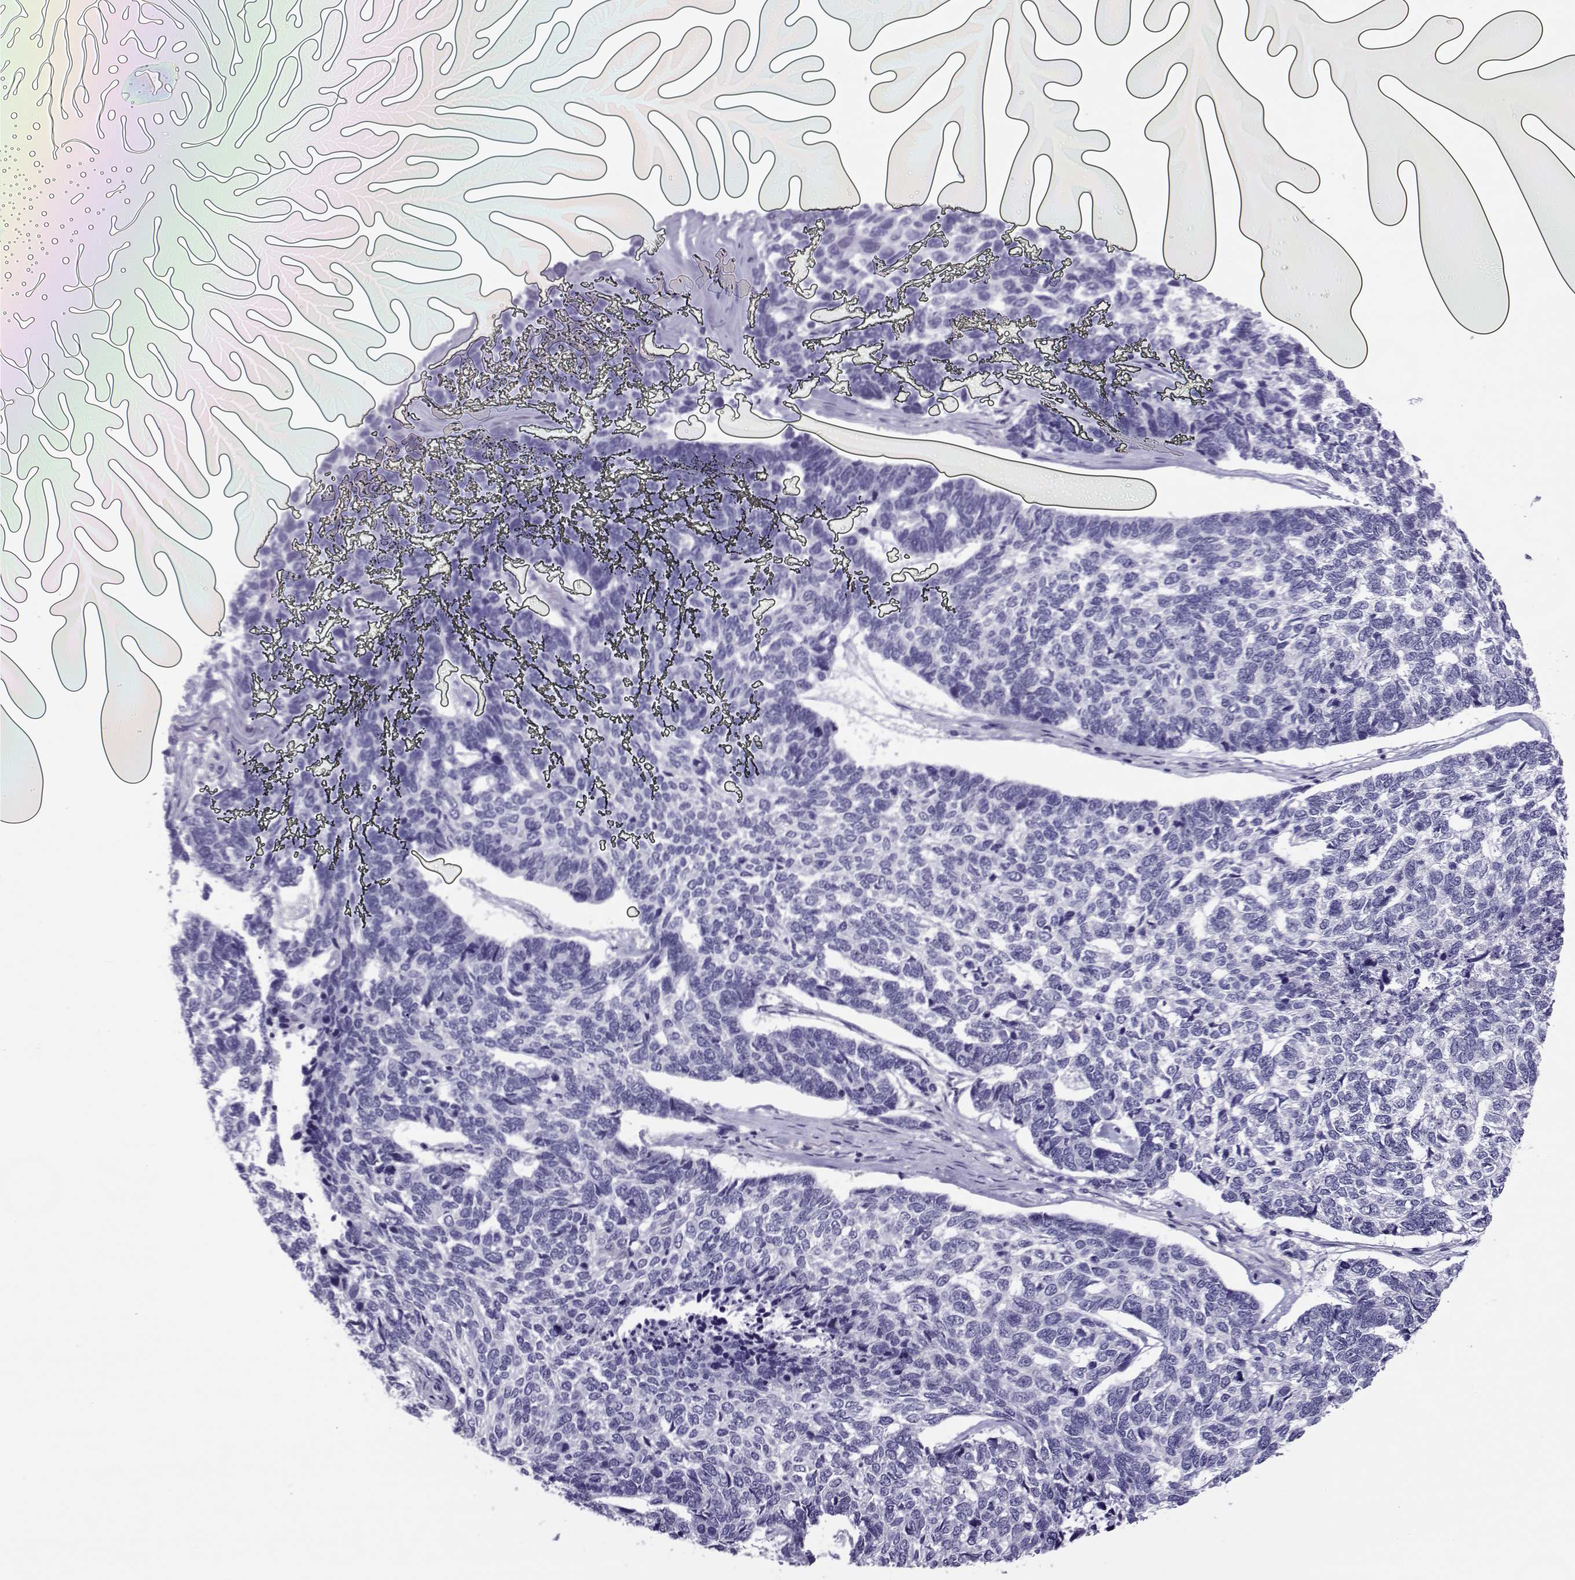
{"staining": {"intensity": "negative", "quantity": "none", "location": "none"}, "tissue": "skin cancer", "cell_type": "Tumor cells", "image_type": "cancer", "snomed": [{"axis": "morphology", "description": "Basal cell carcinoma"}, {"axis": "topography", "description": "Skin"}], "caption": "Tumor cells show no significant staining in skin basal cell carcinoma.", "gene": "FEZF1", "patient": {"sex": "female", "age": 65}}